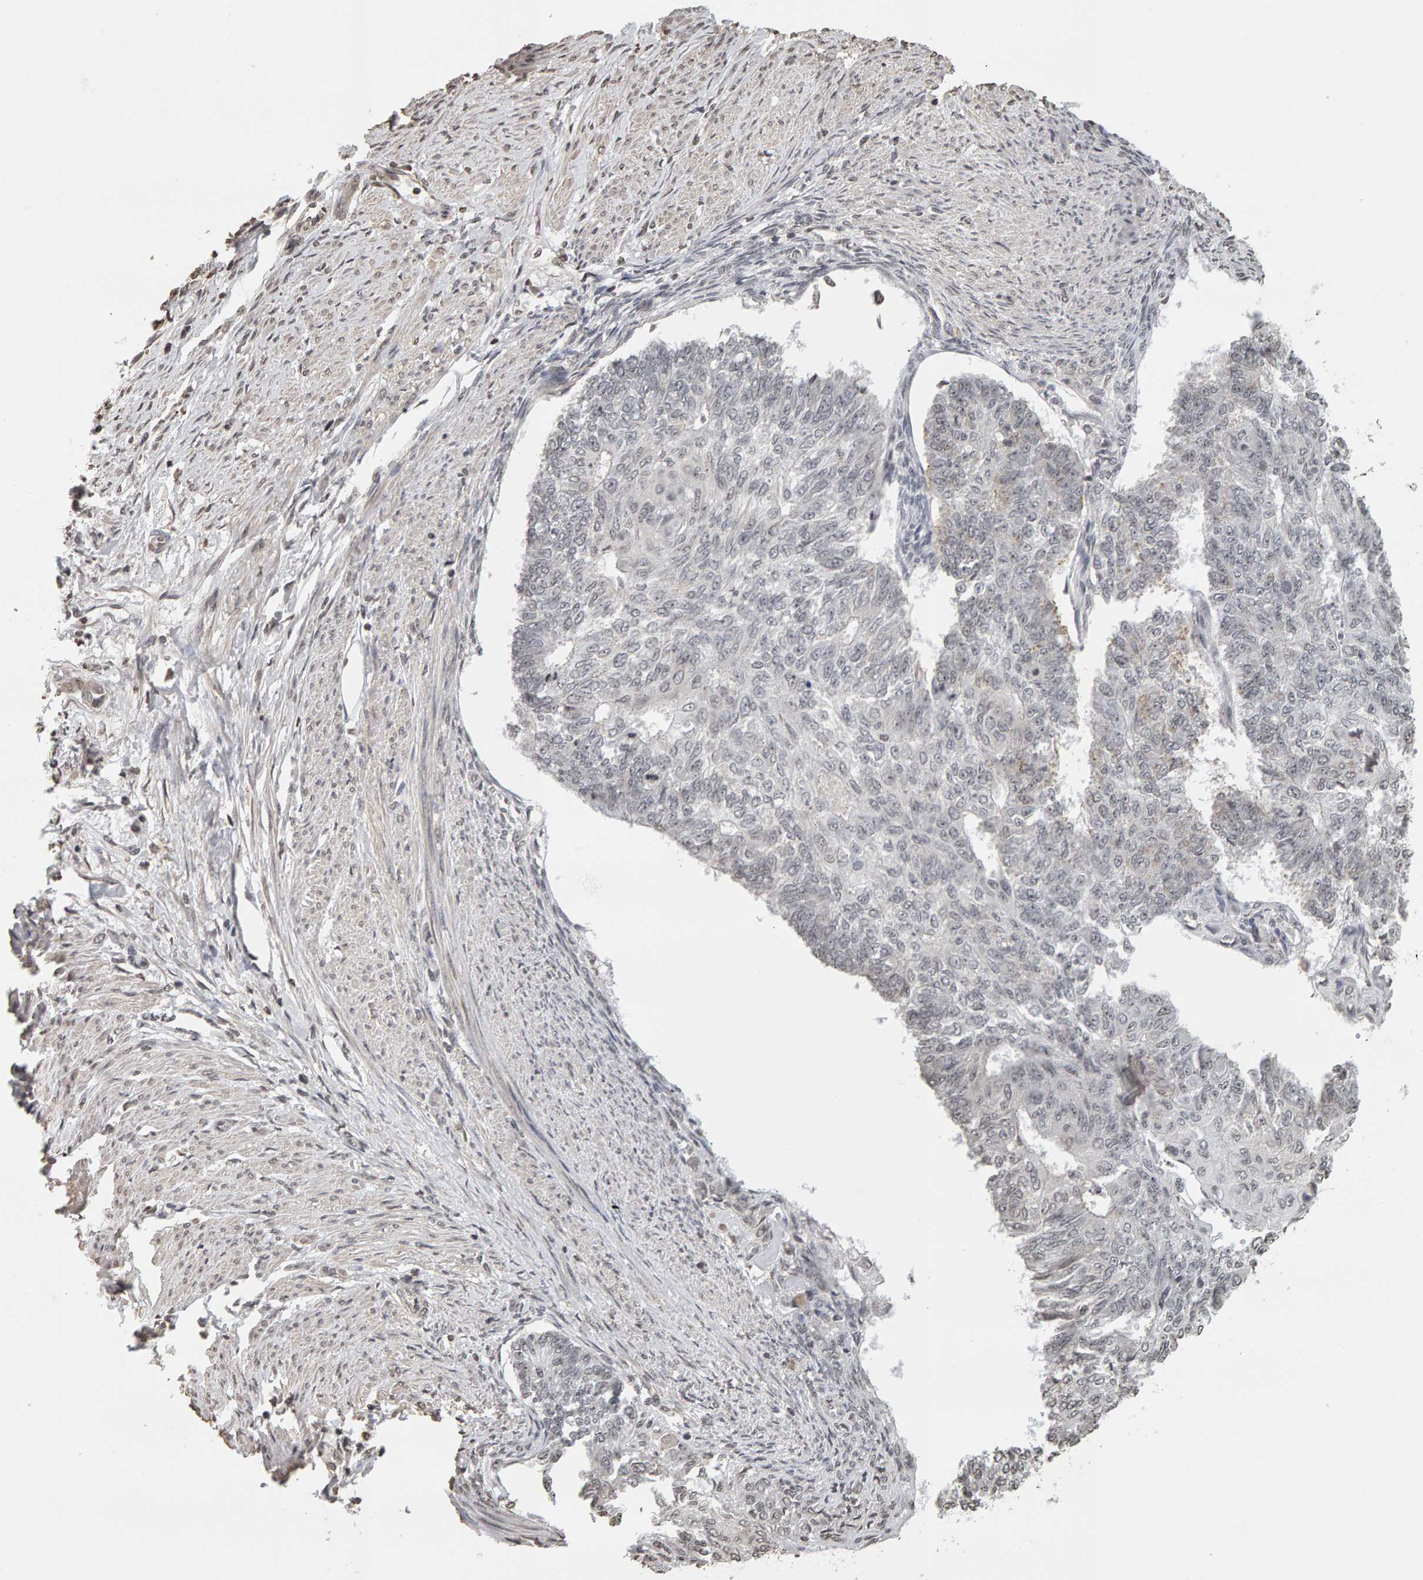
{"staining": {"intensity": "negative", "quantity": "none", "location": "none"}, "tissue": "endometrial cancer", "cell_type": "Tumor cells", "image_type": "cancer", "snomed": [{"axis": "morphology", "description": "Adenocarcinoma, NOS"}, {"axis": "topography", "description": "Endometrium"}], "caption": "High magnification brightfield microscopy of adenocarcinoma (endometrial) stained with DAB (3,3'-diaminobenzidine) (brown) and counterstained with hematoxylin (blue): tumor cells show no significant staining. (DAB (3,3'-diaminobenzidine) immunohistochemistry (IHC) visualized using brightfield microscopy, high magnification).", "gene": "AFF4", "patient": {"sex": "female", "age": 32}}